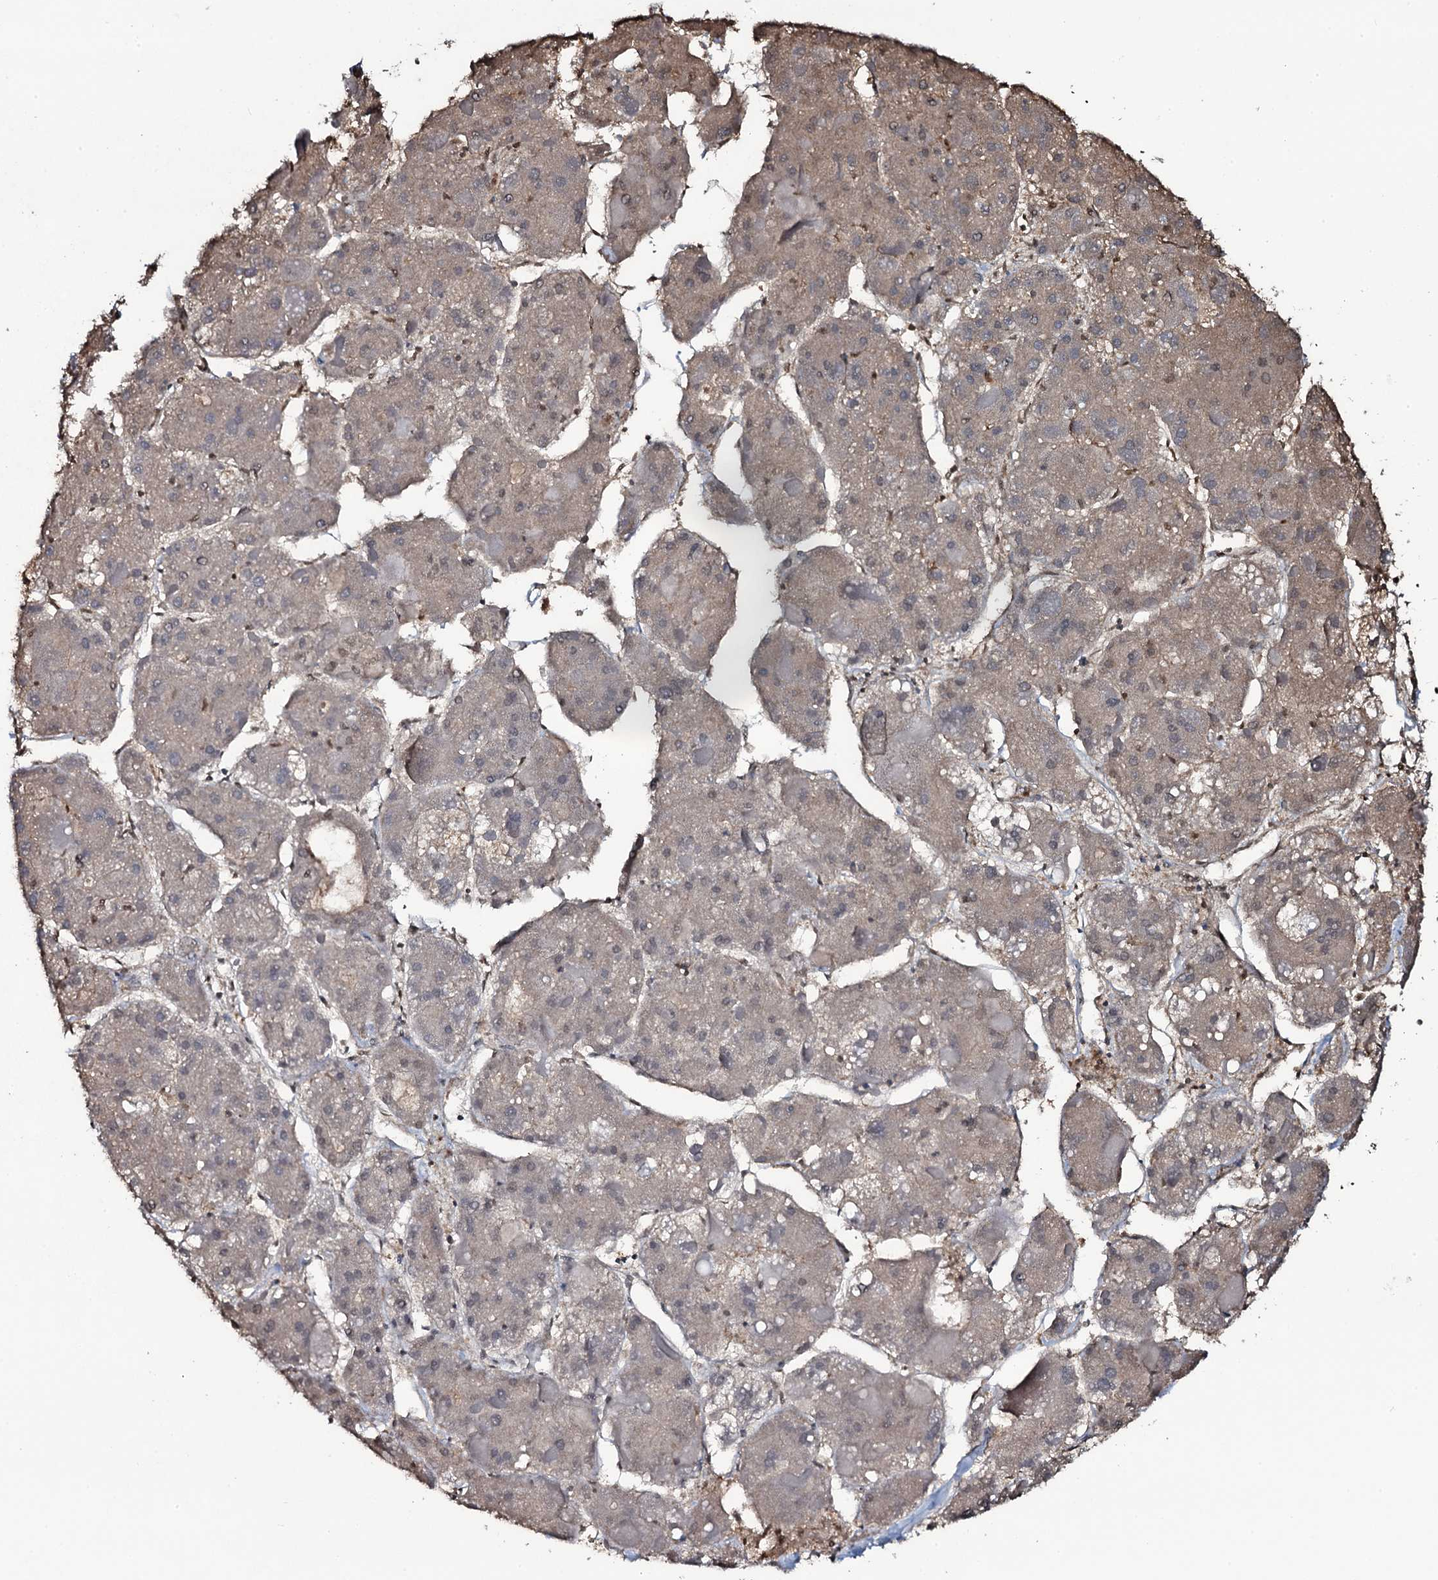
{"staining": {"intensity": "weak", "quantity": "25%-75%", "location": "cytoplasmic/membranous,nuclear"}, "tissue": "liver cancer", "cell_type": "Tumor cells", "image_type": "cancer", "snomed": [{"axis": "morphology", "description": "Carcinoma, Hepatocellular, NOS"}, {"axis": "topography", "description": "Liver"}], "caption": "There is low levels of weak cytoplasmic/membranous and nuclear expression in tumor cells of liver cancer (hepatocellular carcinoma), as demonstrated by immunohistochemical staining (brown color).", "gene": "EDN1", "patient": {"sex": "female", "age": 73}}